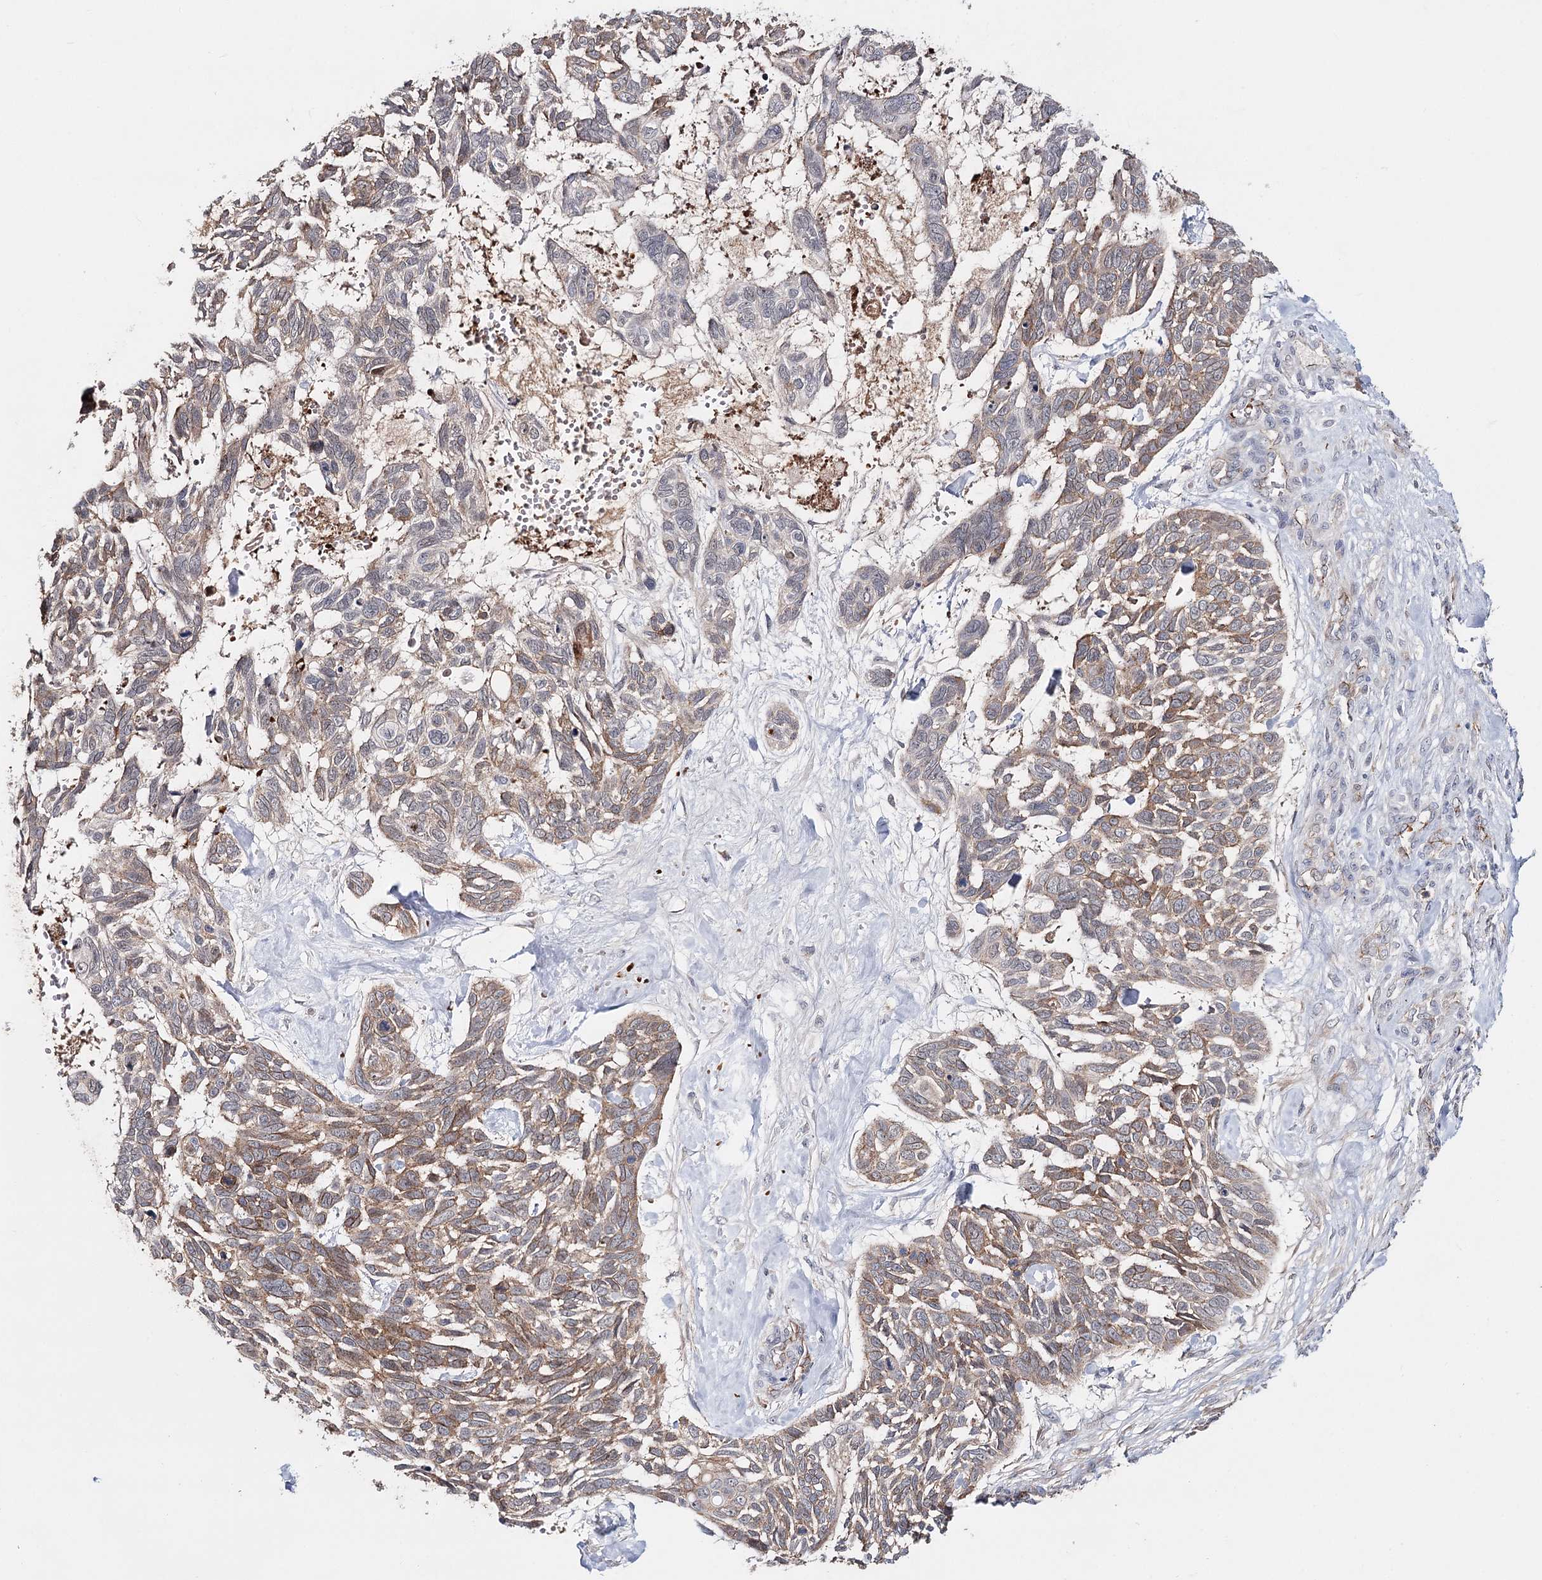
{"staining": {"intensity": "moderate", "quantity": ">75%", "location": "cytoplasmic/membranous"}, "tissue": "skin cancer", "cell_type": "Tumor cells", "image_type": "cancer", "snomed": [{"axis": "morphology", "description": "Basal cell carcinoma"}, {"axis": "topography", "description": "Skin"}], "caption": "Tumor cells display medium levels of moderate cytoplasmic/membranous positivity in about >75% of cells in human skin basal cell carcinoma.", "gene": "PKP4", "patient": {"sex": "male", "age": 88}}